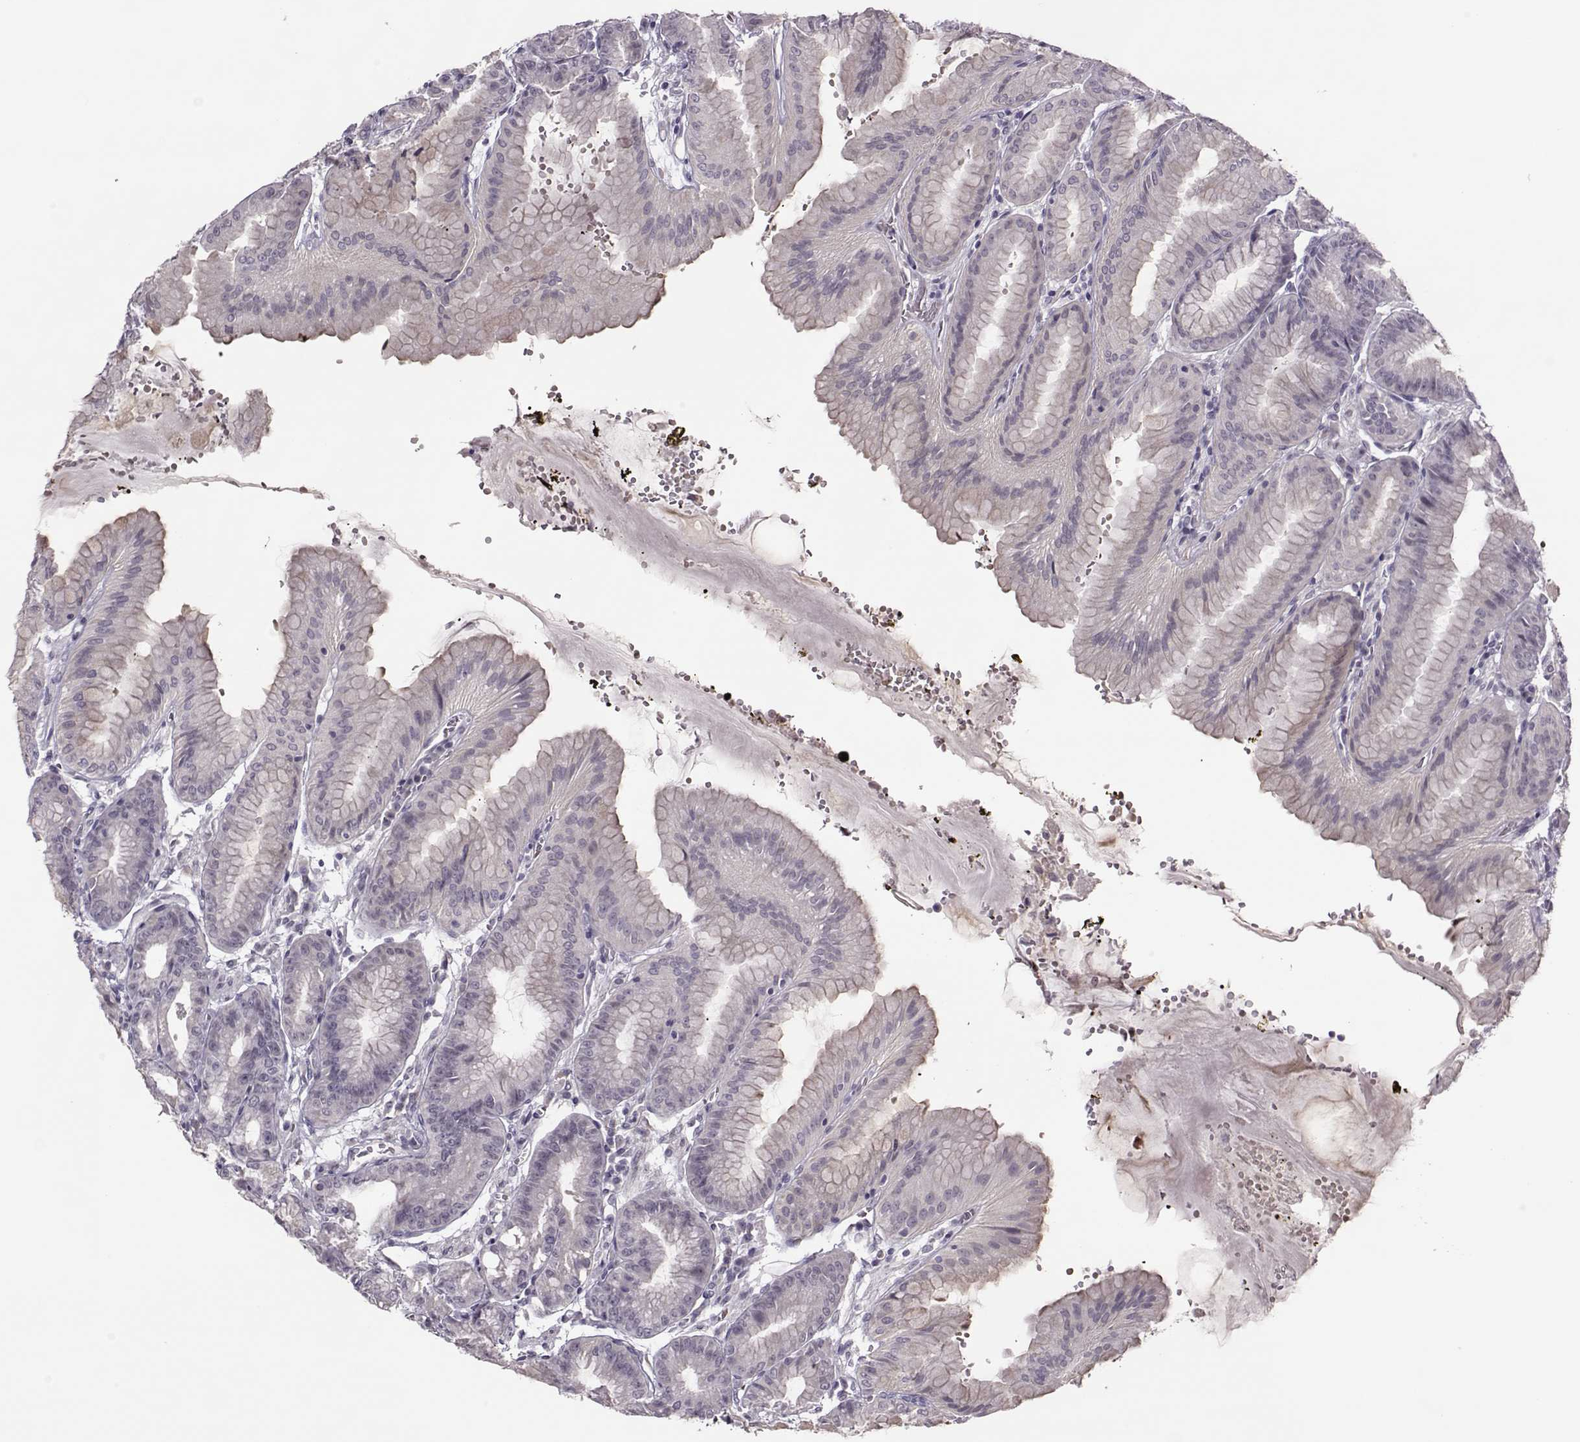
{"staining": {"intensity": "negative", "quantity": "none", "location": "none"}, "tissue": "stomach", "cell_type": "Glandular cells", "image_type": "normal", "snomed": [{"axis": "morphology", "description": "Normal tissue, NOS"}, {"axis": "topography", "description": "Stomach, lower"}], "caption": "An image of human stomach is negative for staining in glandular cells. (Brightfield microscopy of DAB immunohistochemistry at high magnification).", "gene": "LIN28A", "patient": {"sex": "male", "age": 71}}